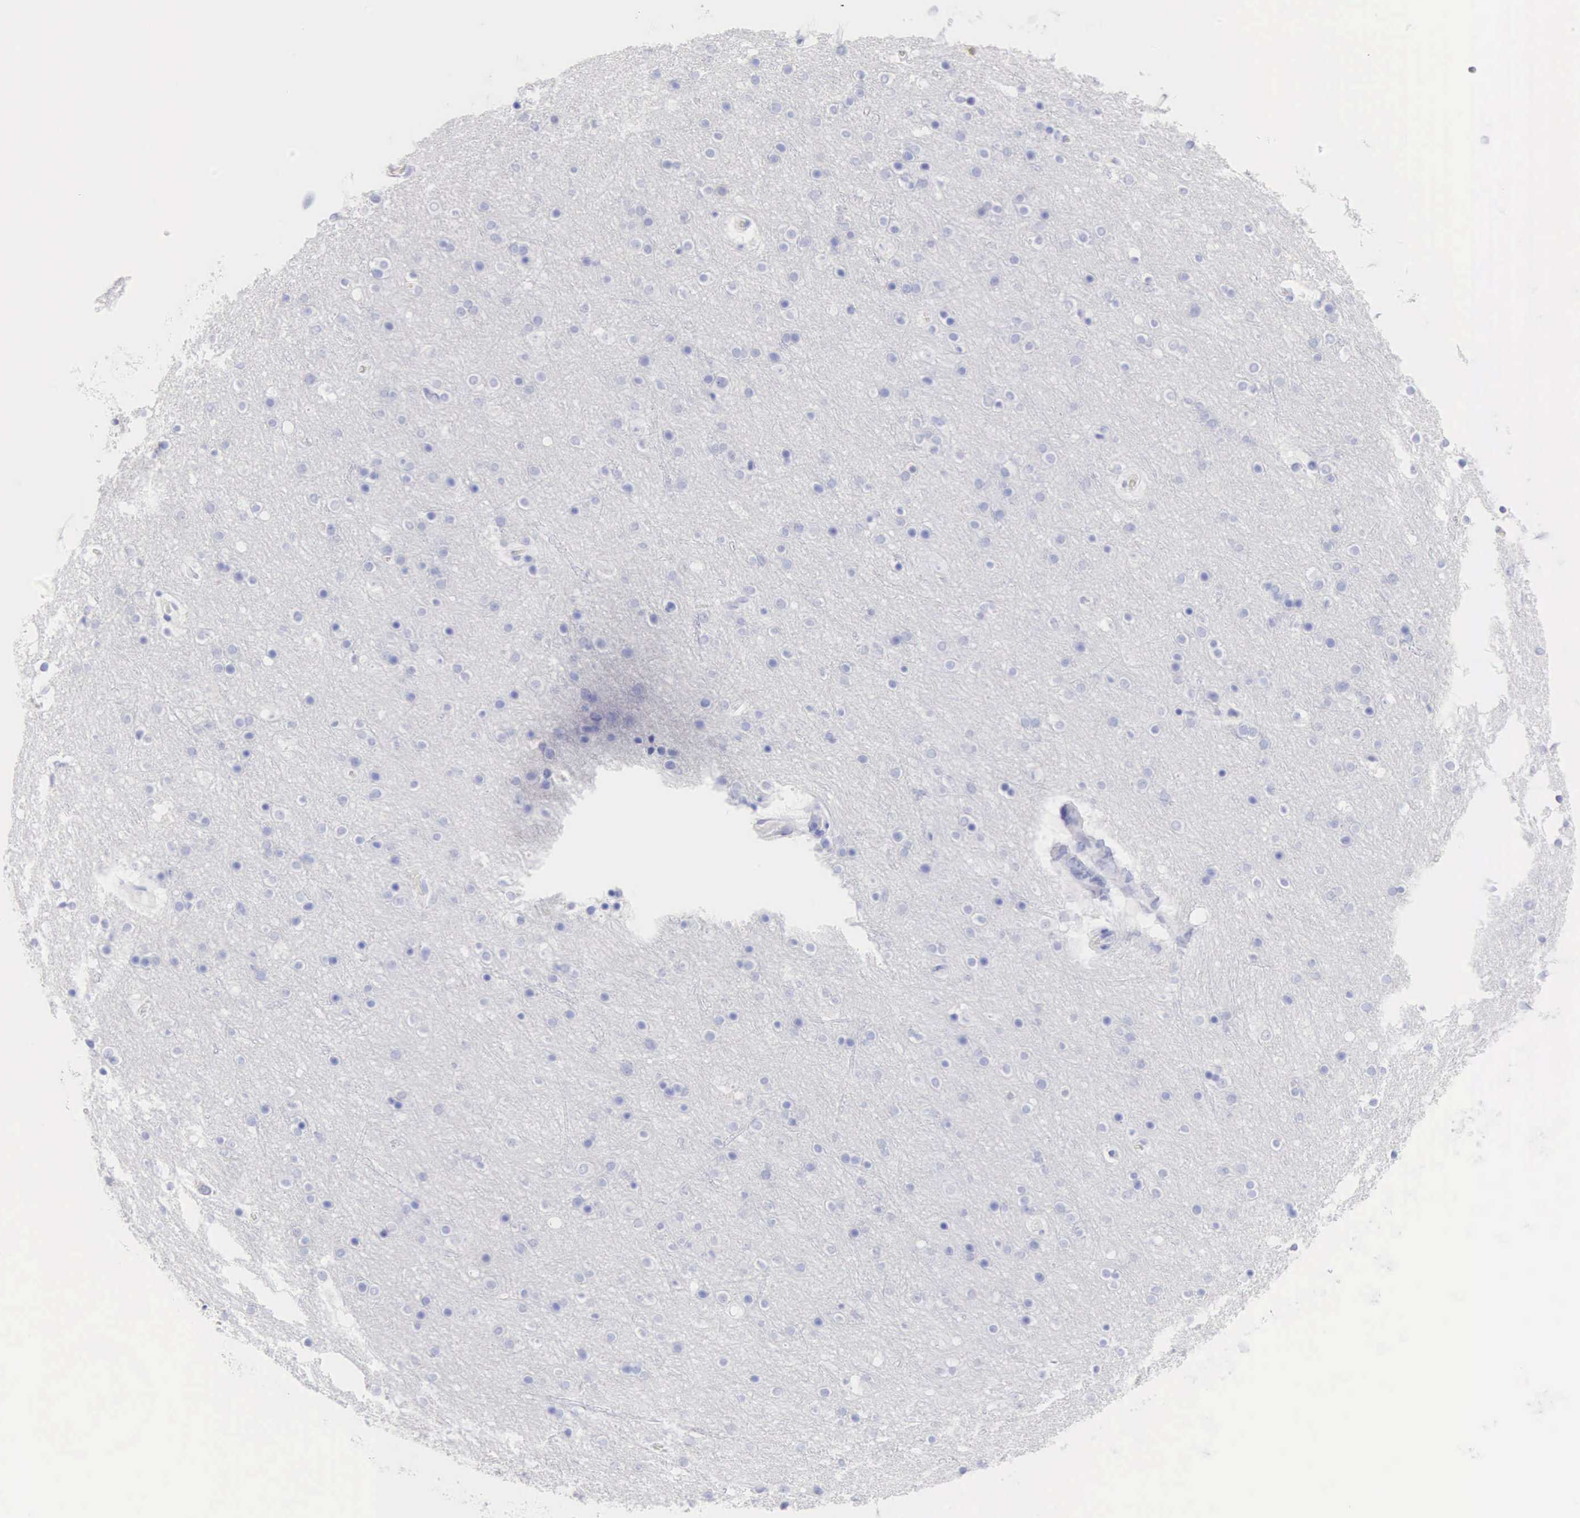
{"staining": {"intensity": "negative", "quantity": "none", "location": "none"}, "tissue": "cerebral cortex", "cell_type": "Endothelial cells", "image_type": "normal", "snomed": [{"axis": "morphology", "description": "Normal tissue, NOS"}, {"axis": "topography", "description": "Cerebral cortex"}], "caption": "DAB immunohistochemical staining of unremarkable human cerebral cortex reveals no significant expression in endothelial cells. The staining is performed using DAB brown chromogen with nuclei counter-stained in using hematoxylin.", "gene": "CDKN2A", "patient": {"sex": "female", "age": 54}}